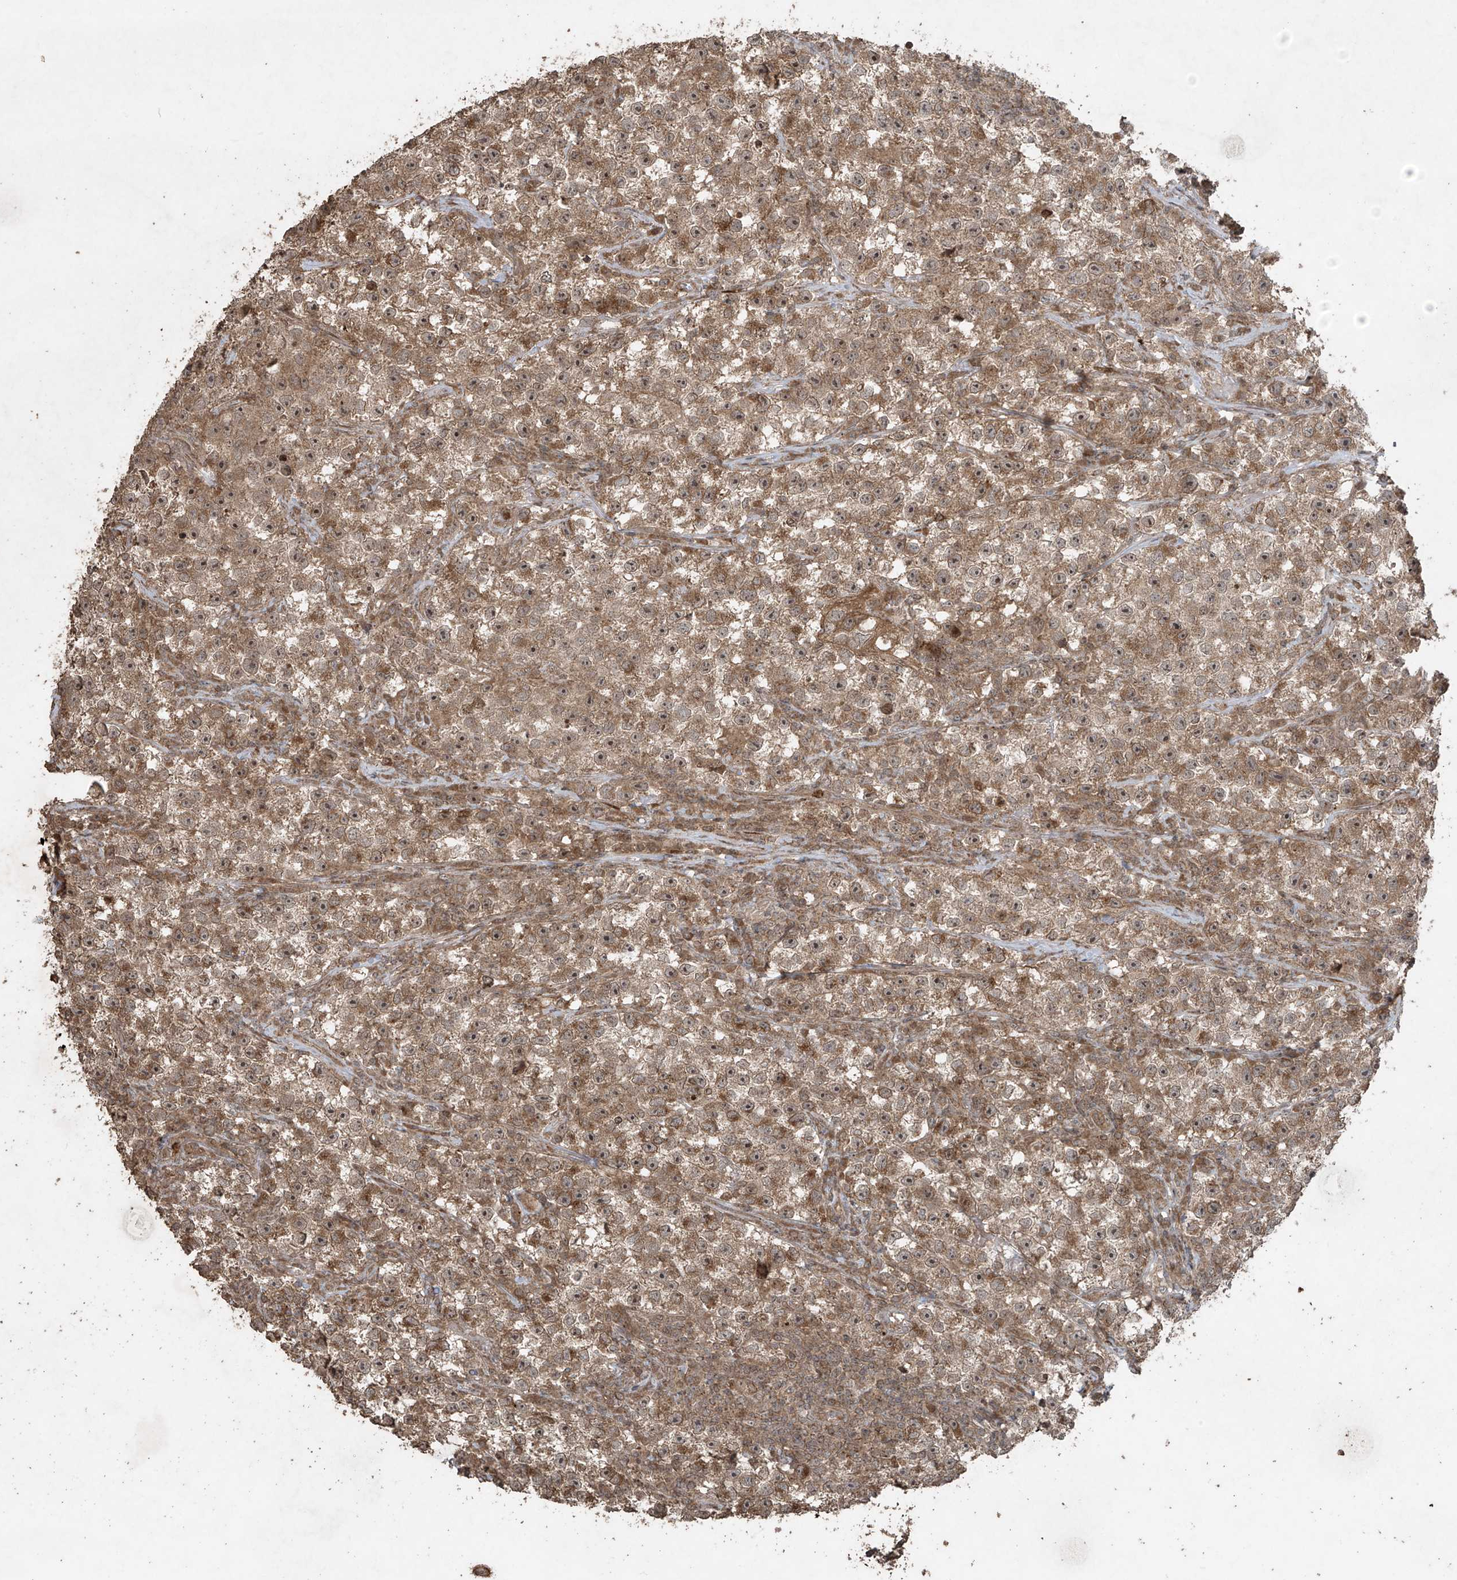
{"staining": {"intensity": "moderate", "quantity": ">75%", "location": "cytoplasmic/membranous,nuclear"}, "tissue": "testis cancer", "cell_type": "Tumor cells", "image_type": "cancer", "snomed": [{"axis": "morphology", "description": "Seminoma, NOS"}, {"axis": "topography", "description": "Testis"}], "caption": "Moderate cytoplasmic/membranous and nuclear positivity for a protein is present in approximately >75% of tumor cells of testis cancer using immunohistochemistry.", "gene": "PGPEP1", "patient": {"sex": "male", "age": 22}}